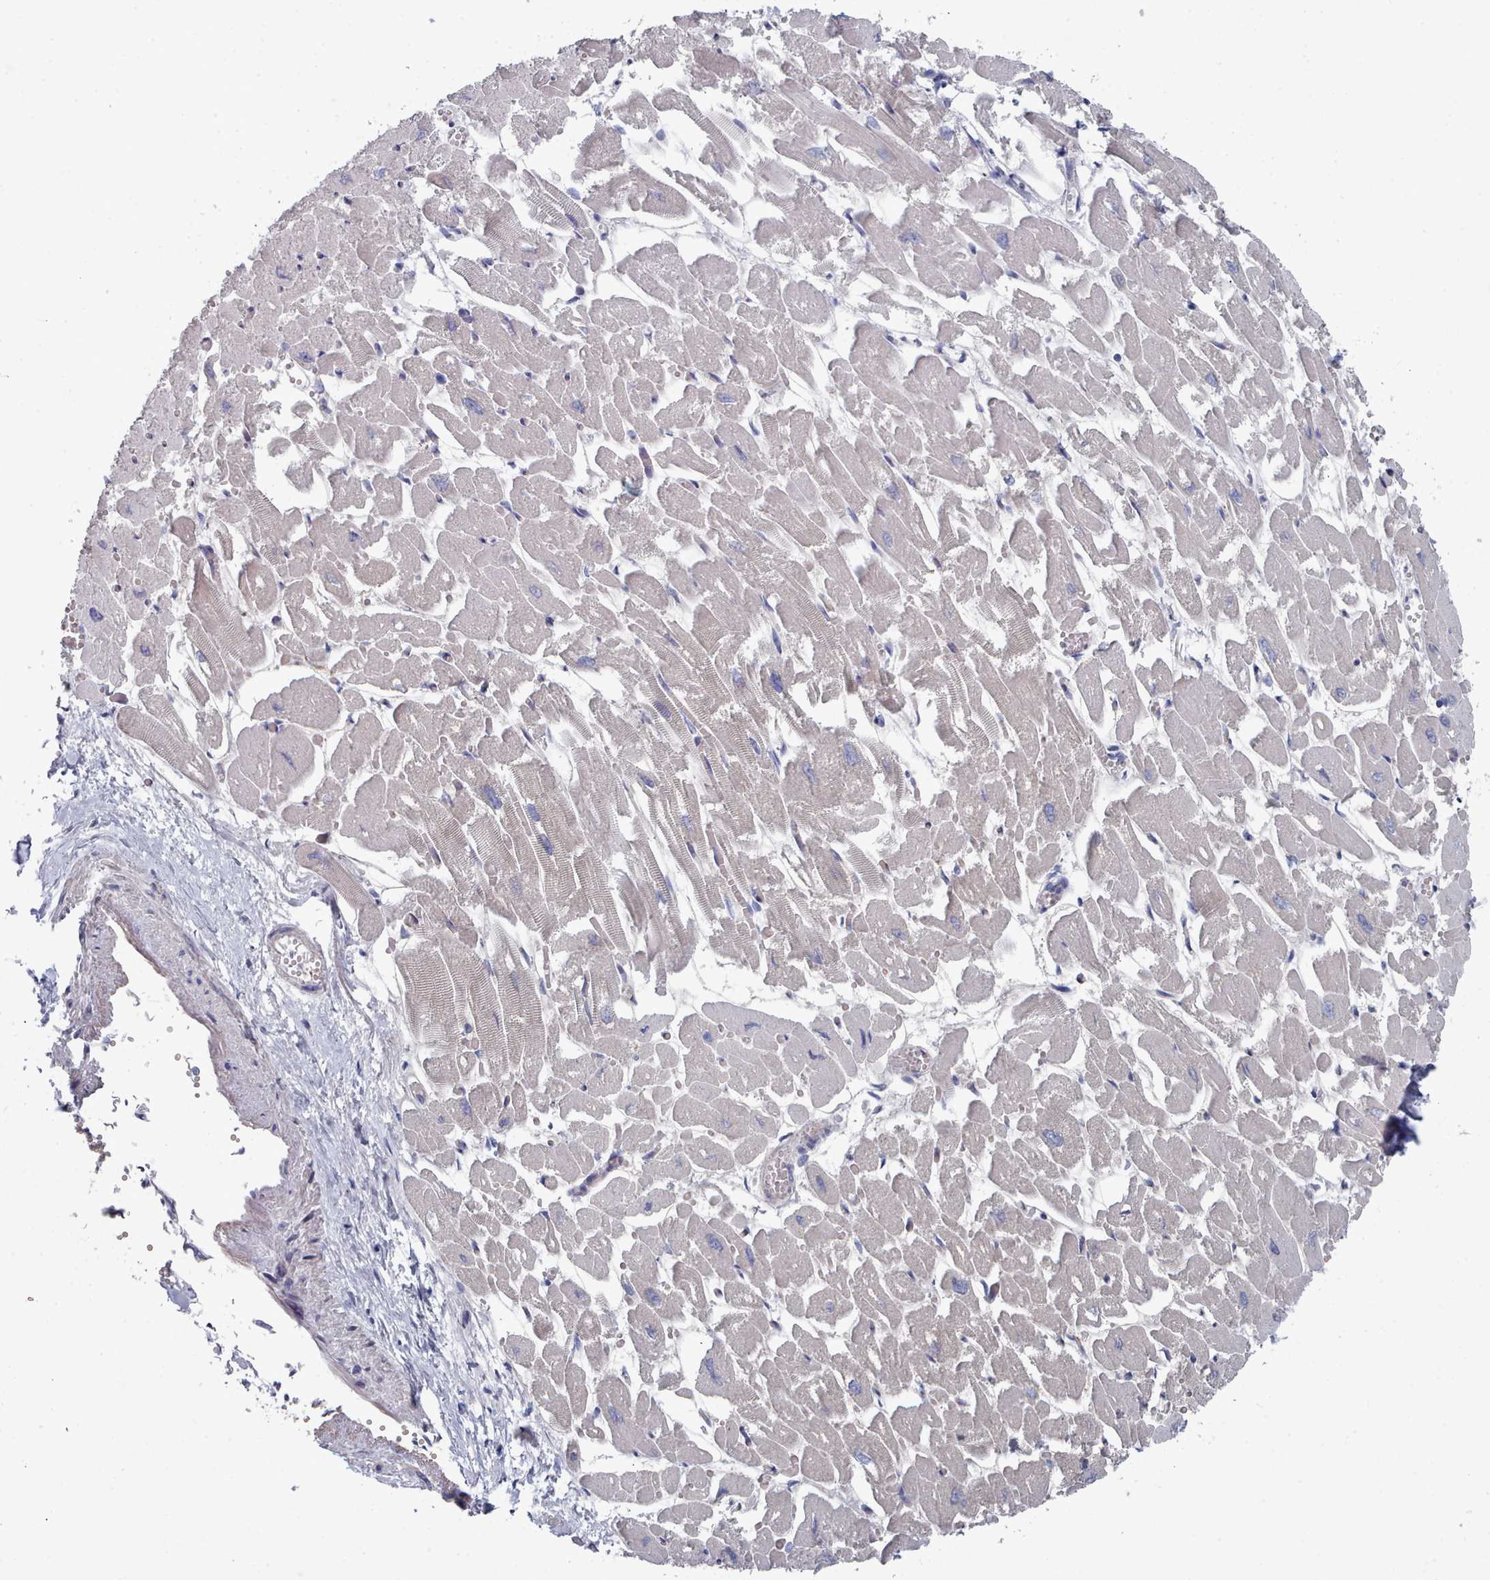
{"staining": {"intensity": "weak", "quantity": "25%-75%", "location": "cytoplasmic/membranous"}, "tissue": "heart muscle", "cell_type": "Cardiomyocytes", "image_type": "normal", "snomed": [{"axis": "morphology", "description": "Normal tissue, NOS"}, {"axis": "topography", "description": "Heart"}], "caption": "Protein expression analysis of benign heart muscle displays weak cytoplasmic/membranous positivity in about 25%-75% of cardiomyocytes.", "gene": "ENSG00000285188", "patient": {"sex": "male", "age": 54}}